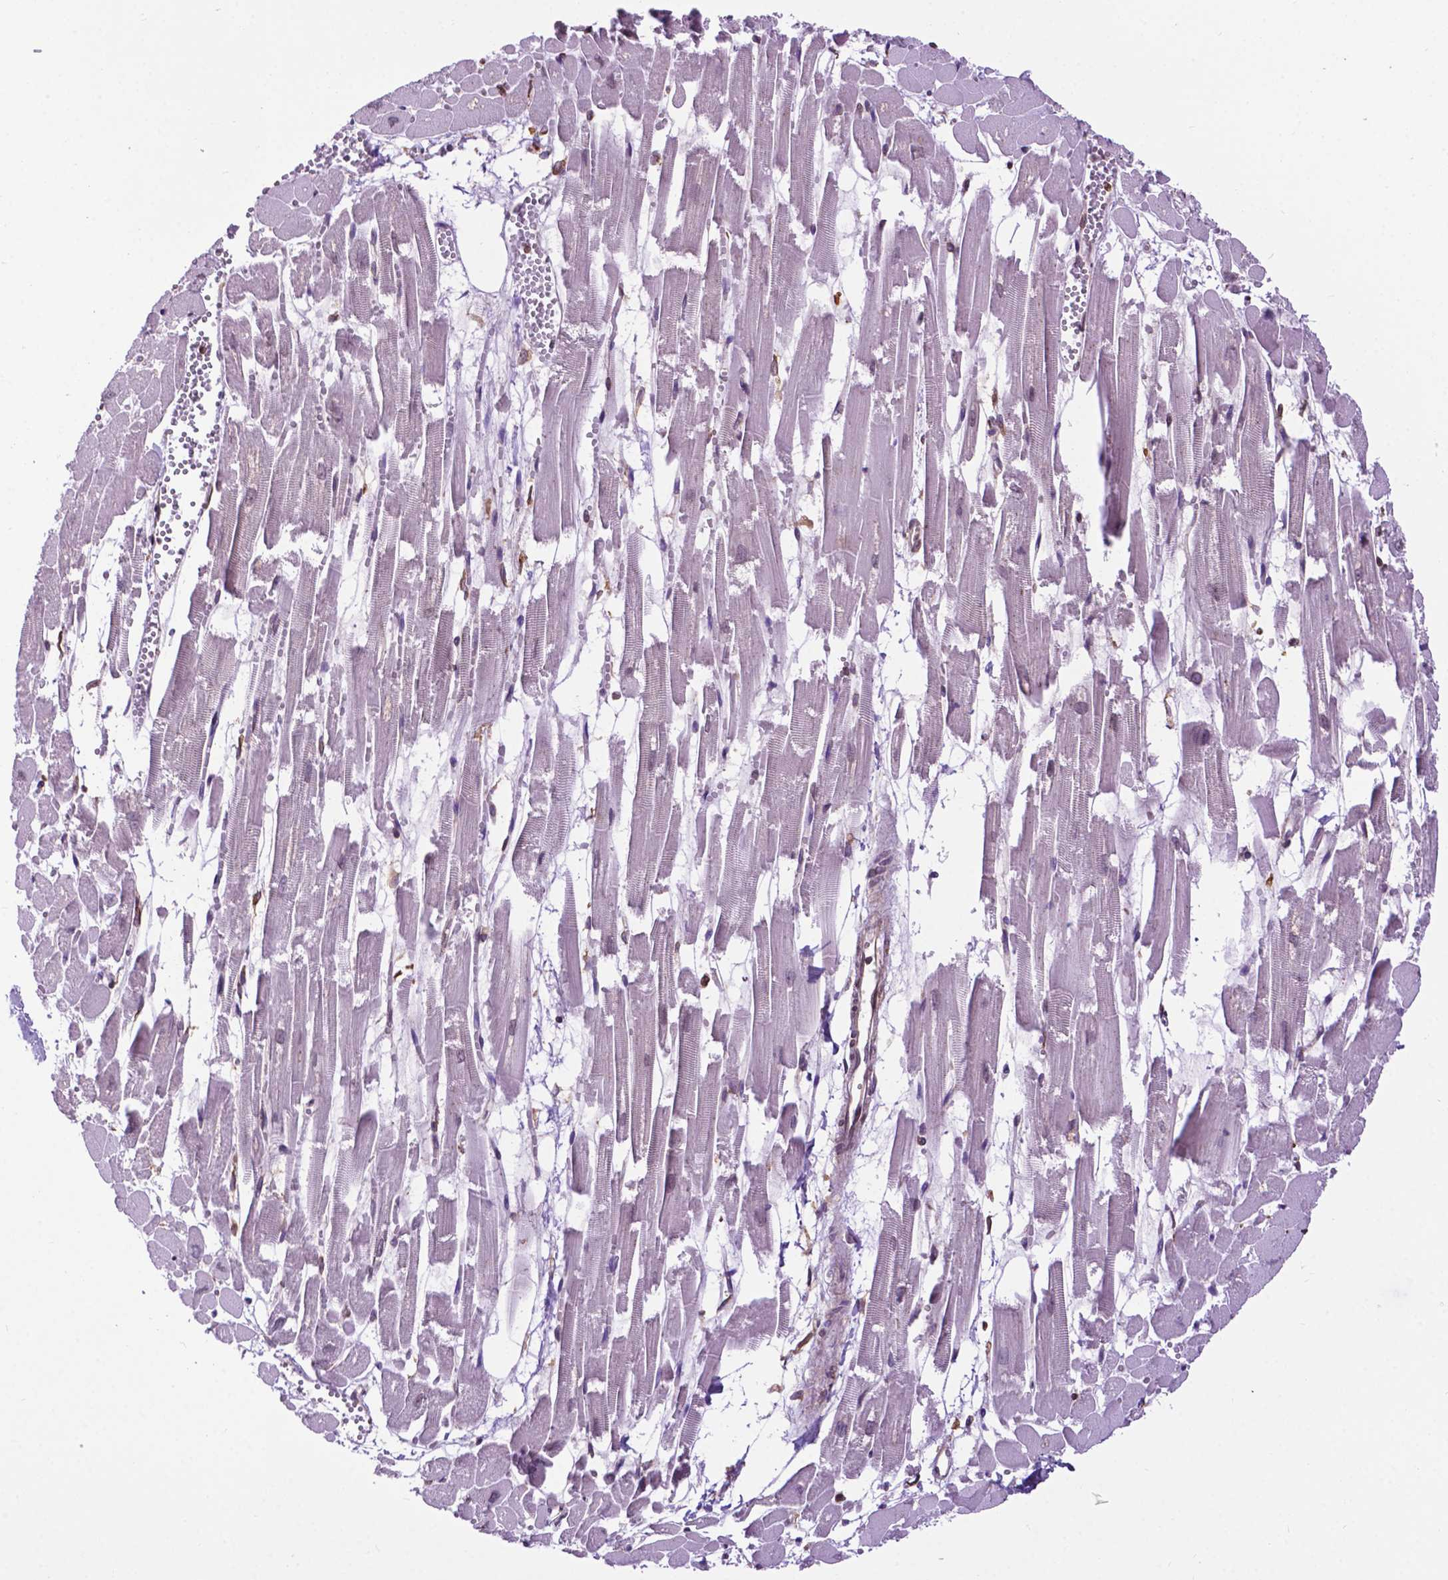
{"staining": {"intensity": "negative", "quantity": "none", "location": "none"}, "tissue": "heart muscle", "cell_type": "Cardiomyocytes", "image_type": "normal", "snomed": [{"axis": "morphology", "description": "Normal tissue, NOS"}, {"axis": "topography", "description": "Heart"}], "caption": "DAB (3,3'-diaminobenzidine) immunohistochemical staining of unremarkable human heart muscle shows no significant positivity in cardiomyocytes.", "gene": "GANAB", "patient": {"sex": "female", "age": 52}}